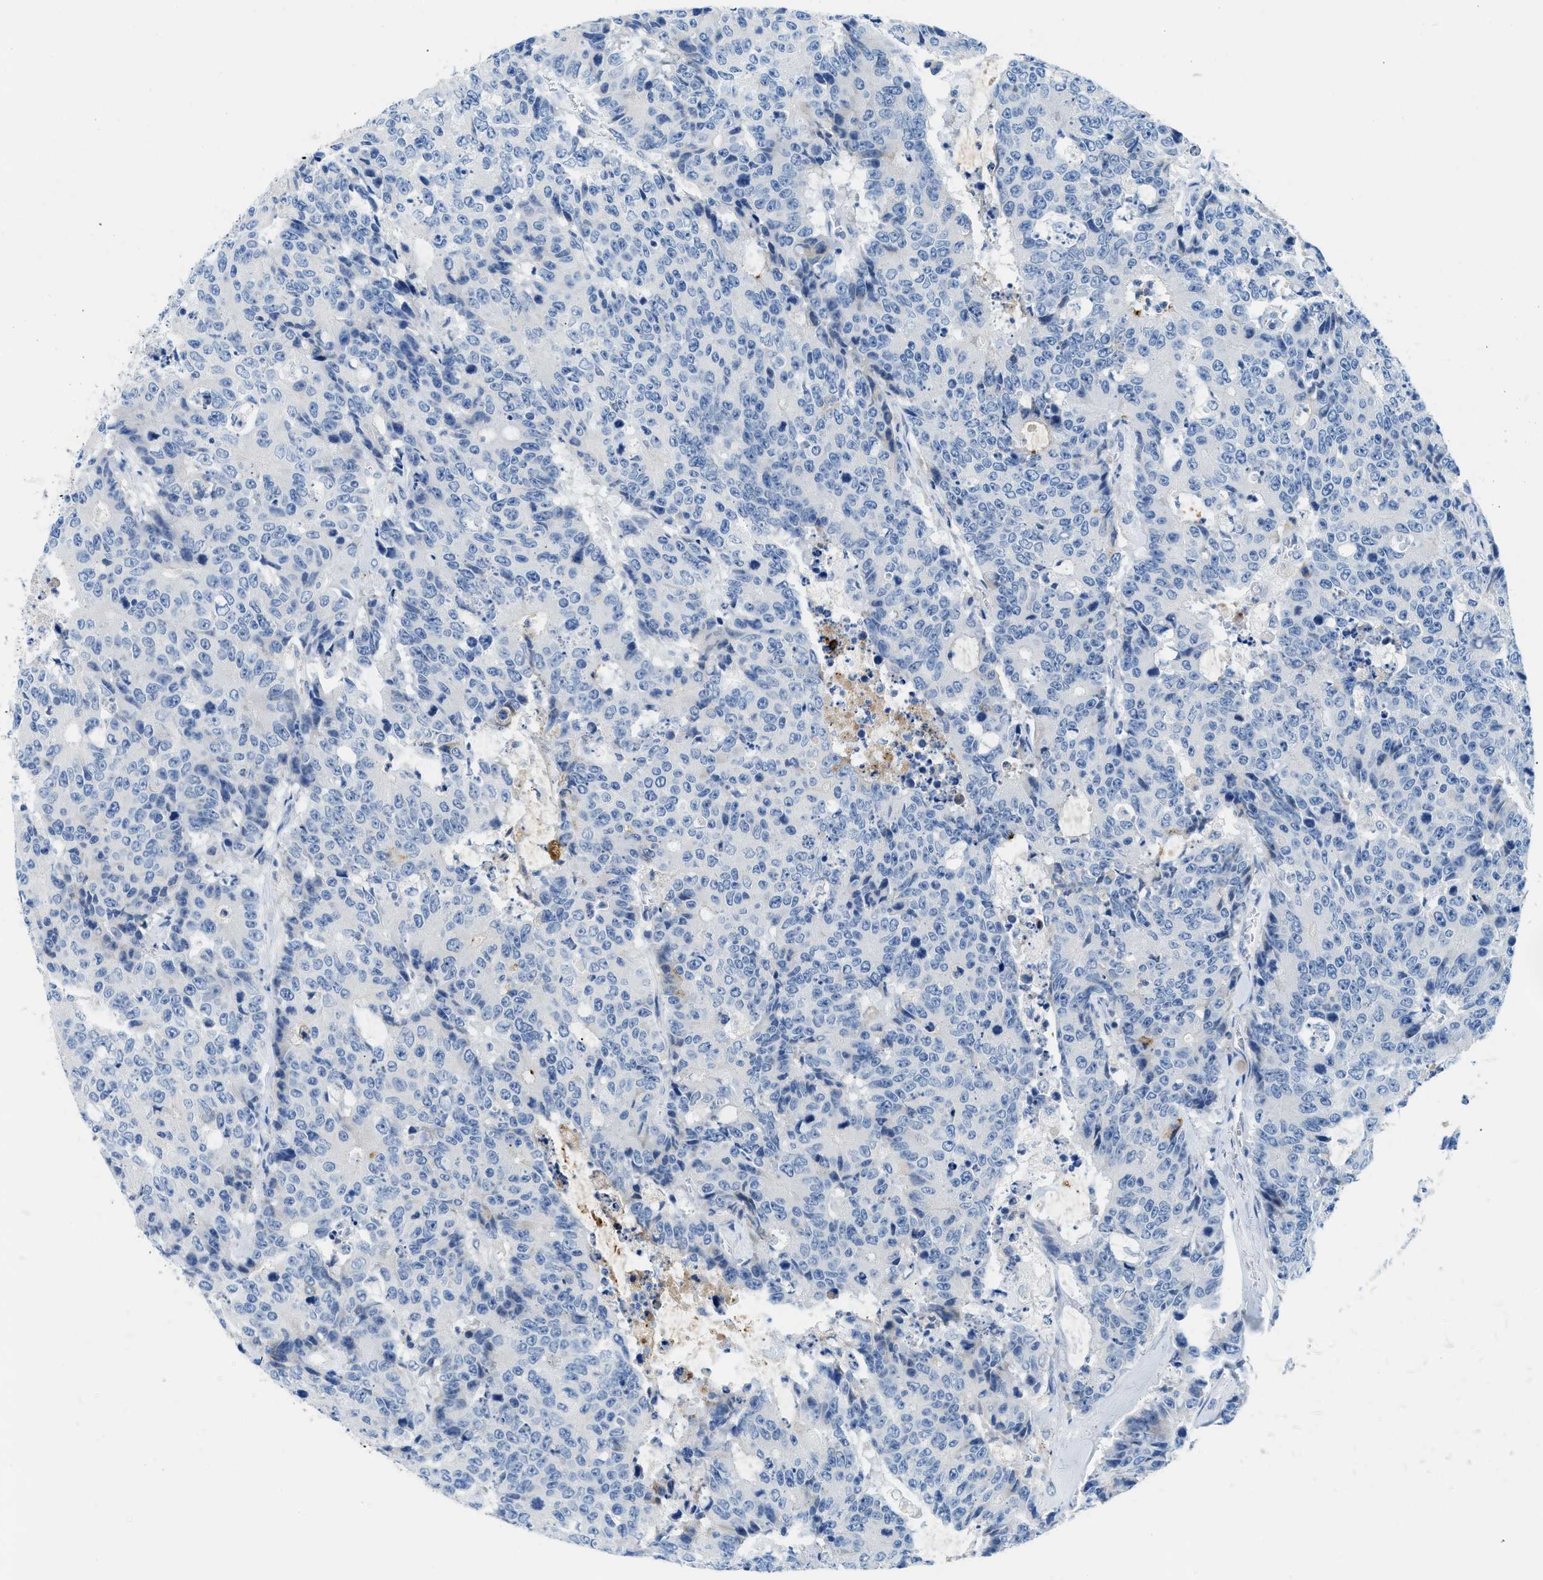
{"staining": {"intensity": "negative", "quantity": "none", "location": "none"}, "tissue": "colorectal cancer", "cell_type": "Tumor cells", "image_type": "cancer", "snomed": [{"axis": "morphology", "description": "Adenocarcinoma, NOS"}, {"axis": "topography", "description": "Colon"}], "caption": "DAB immunohistochemical staining of colorectal cancer (adenocarcinoma) exhibits no significant positivity in tumor cells.", "gene": "MBL2", "patient": {"sex": "female", "age": 86}}